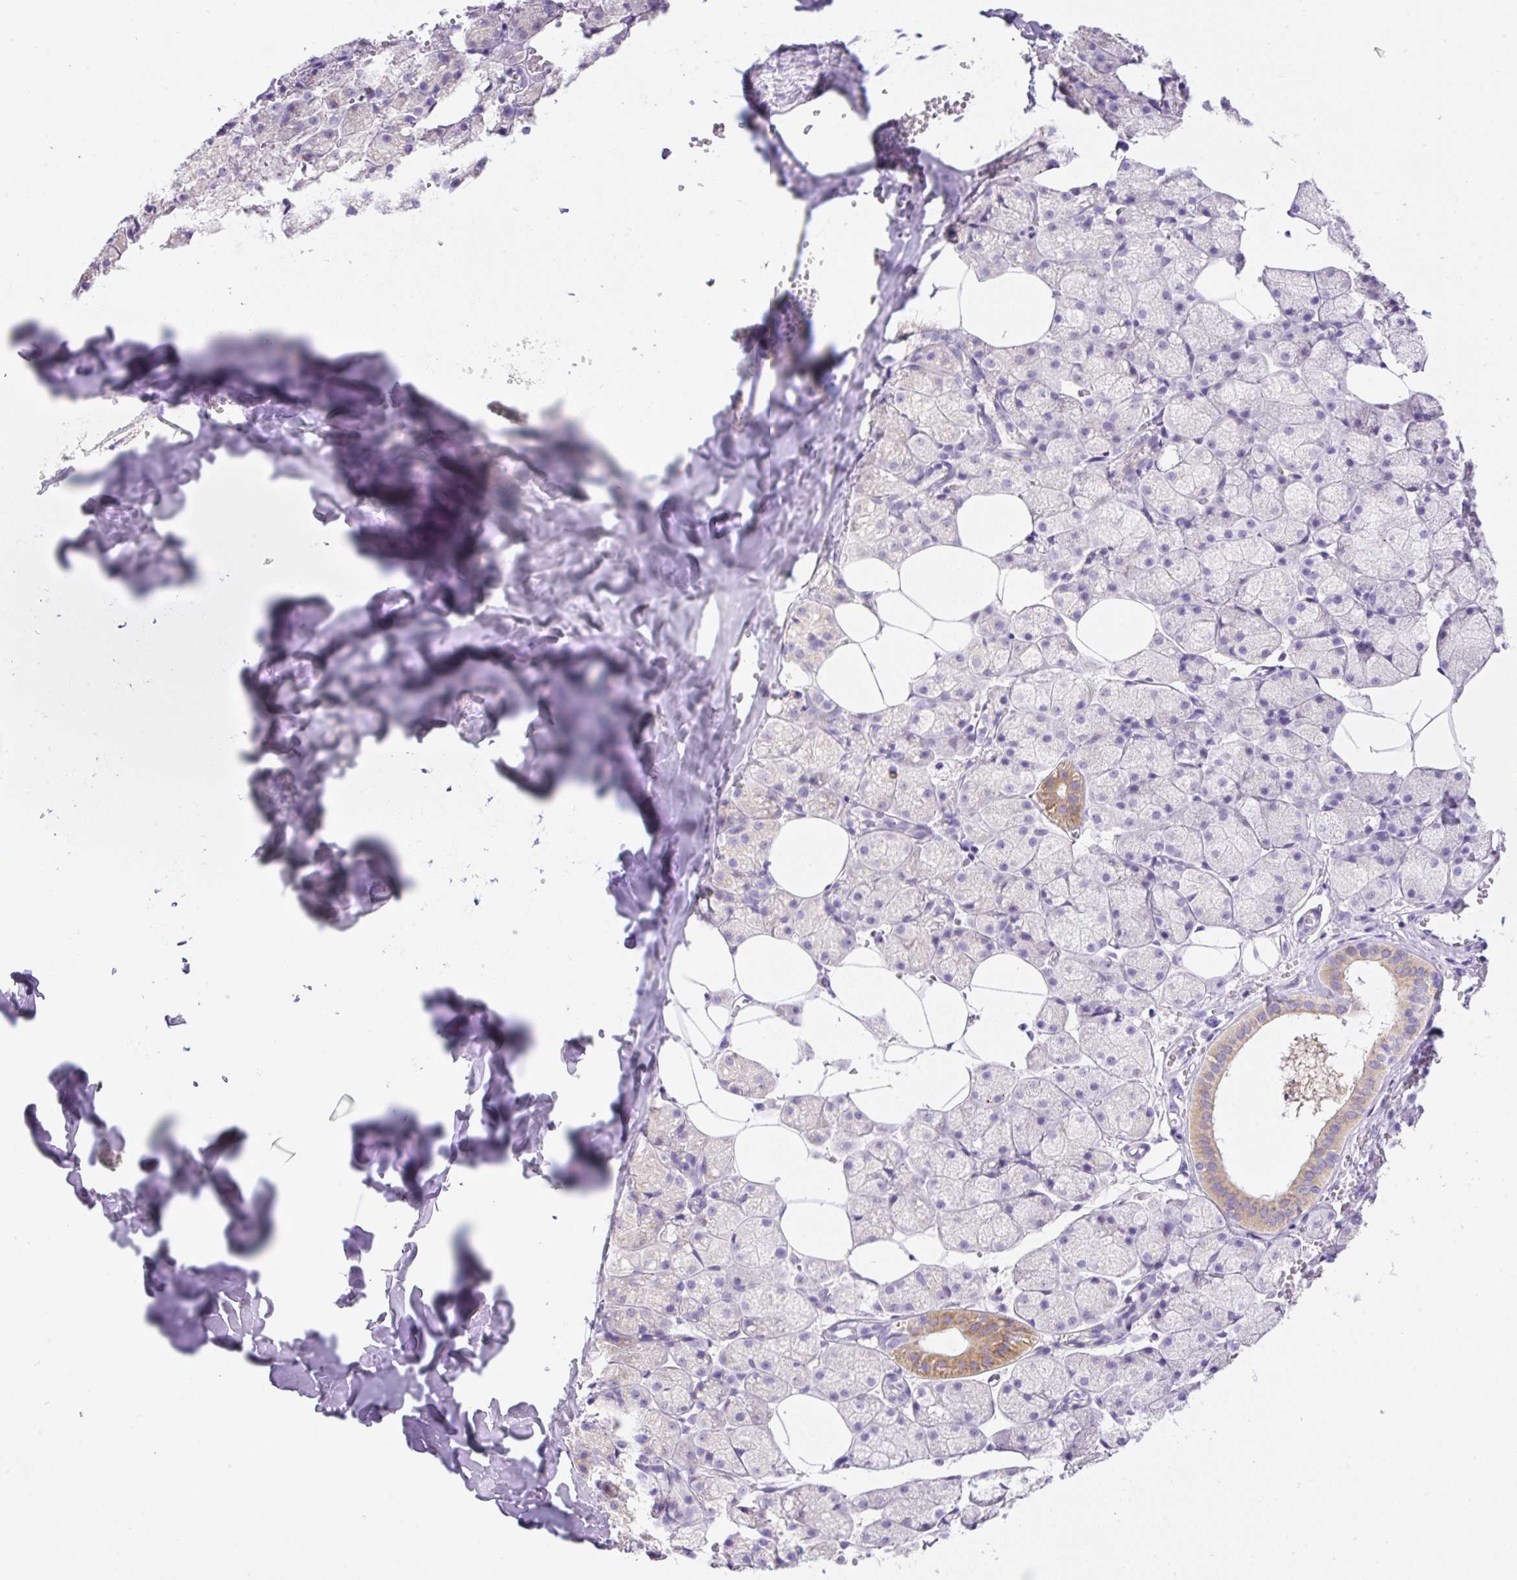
{"staining": {"intensity": "moderate", "quantity": "25%-75%", "location": "cytoplasmic/membranous"}, "tissue": "salivary gland", "cell_type": "Glandular cells", "image_type": "normal", "snomed": [{"axis": "morphology", "description": "Normal tissue, NOS"}, {"axis": "topography", "description": "Salivary gland"}, {"axis": "topography", "description": "Peripheral nerve tissue"}], "caption": "Benign salivary gland was stained to show a protein in brown. There is medium levels of moderate cytoplasmic/membranous staining in about 25%-75% of glandular cells.", "gene": "NDST3", "patient": {"sex": "male", "age": 38}}